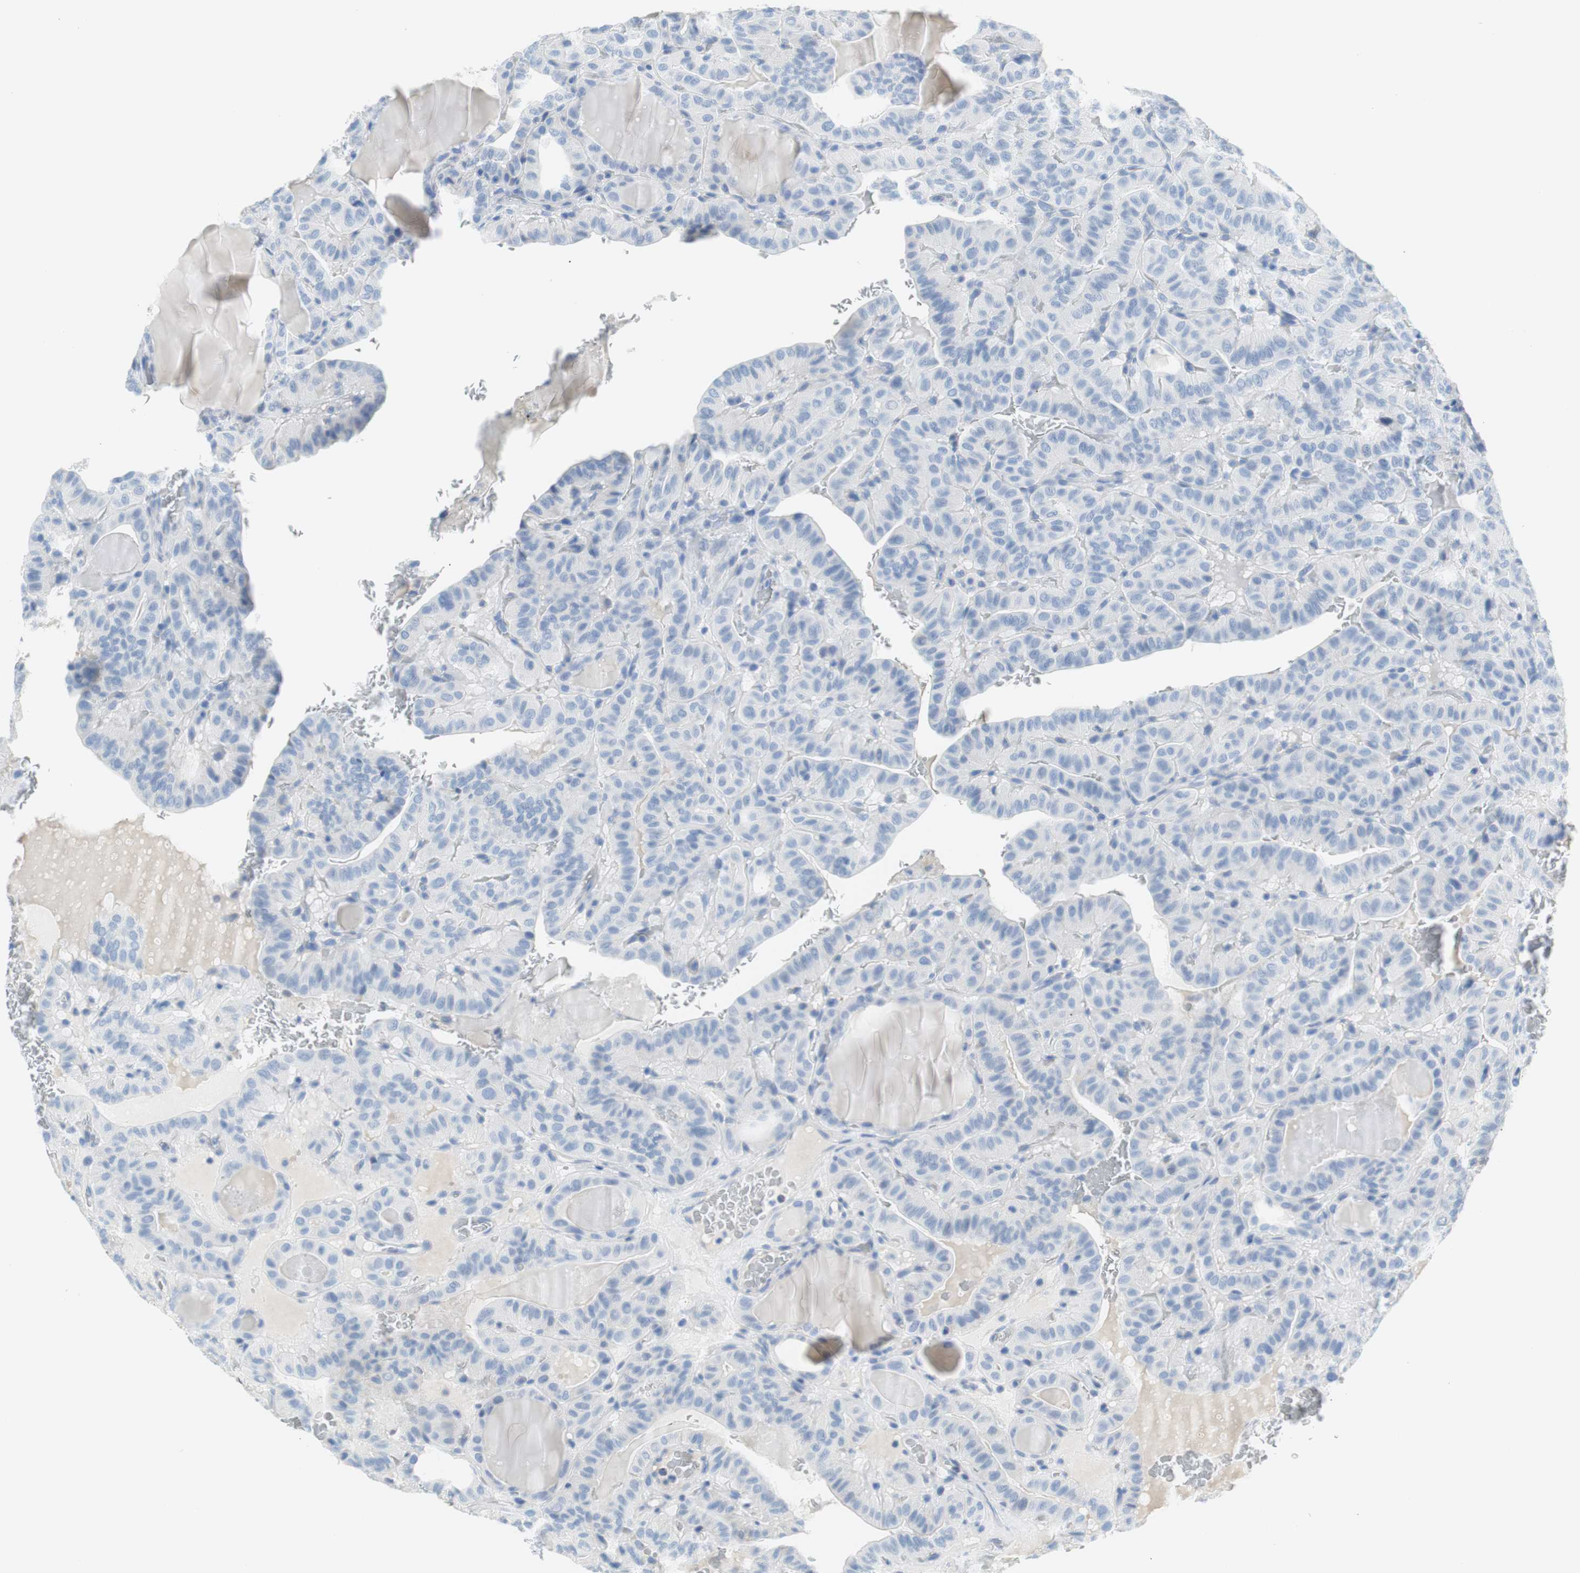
{"staining": {"intensity": "negative", "quantity": "none", "location": "none"}, "tissue": "thyroid cancer", "cell_type": "Tumor cells", "image_type": "cancer", "snomed": [{"axis": "morphology", "description": "Papillary adenocarcinoma, NOS"}, {"axis": "topography", "description": "Thyroid gland"}], "caption": "The immunohistochemistry image has no significant expression in tumor cells of thyroid cancer tissue.", "gene": "MYH1", "patient": {"sex": "male", "age": 77}}